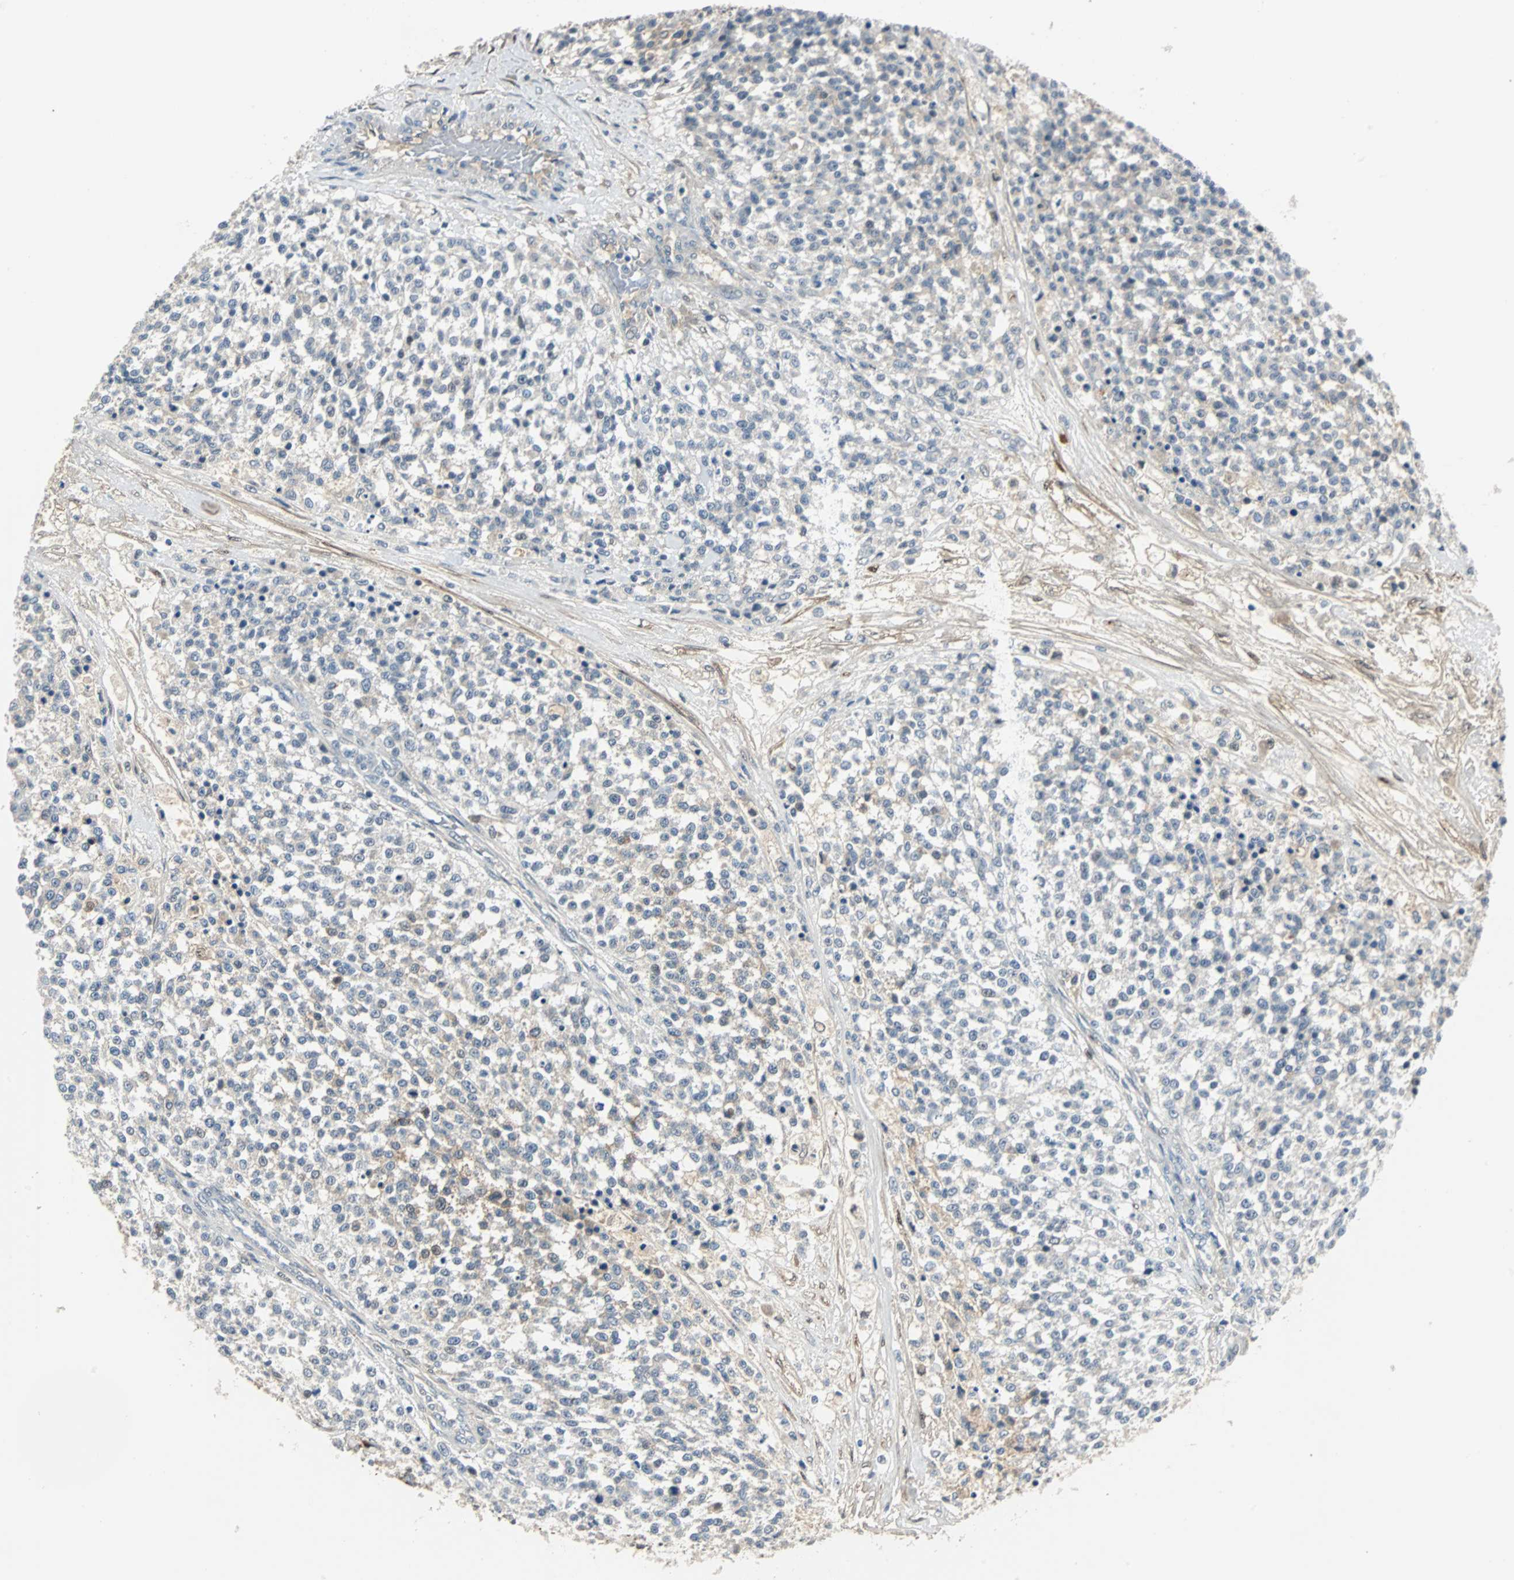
{"staining": {"intensity": "weak", "quantity": "<25%", "location": "cytoplasmic/membranous"}, "tissue": "testis cancer", "cell_type": "Tumor cells", "image_type": "cancer", "snomed": [{"axis": "morphology", "description": "Seminoma, NOS"}, {"axis": "topography", "description": "Testis"}], "caption": "Tumor cells show no significant staining in testis cancer. (DAB (3,3'-diaminobenzidine) immunohistochemistry (IHC), high magnification).", "gene": "FHL2", "patient": {"sex": "male", "age": 59}}